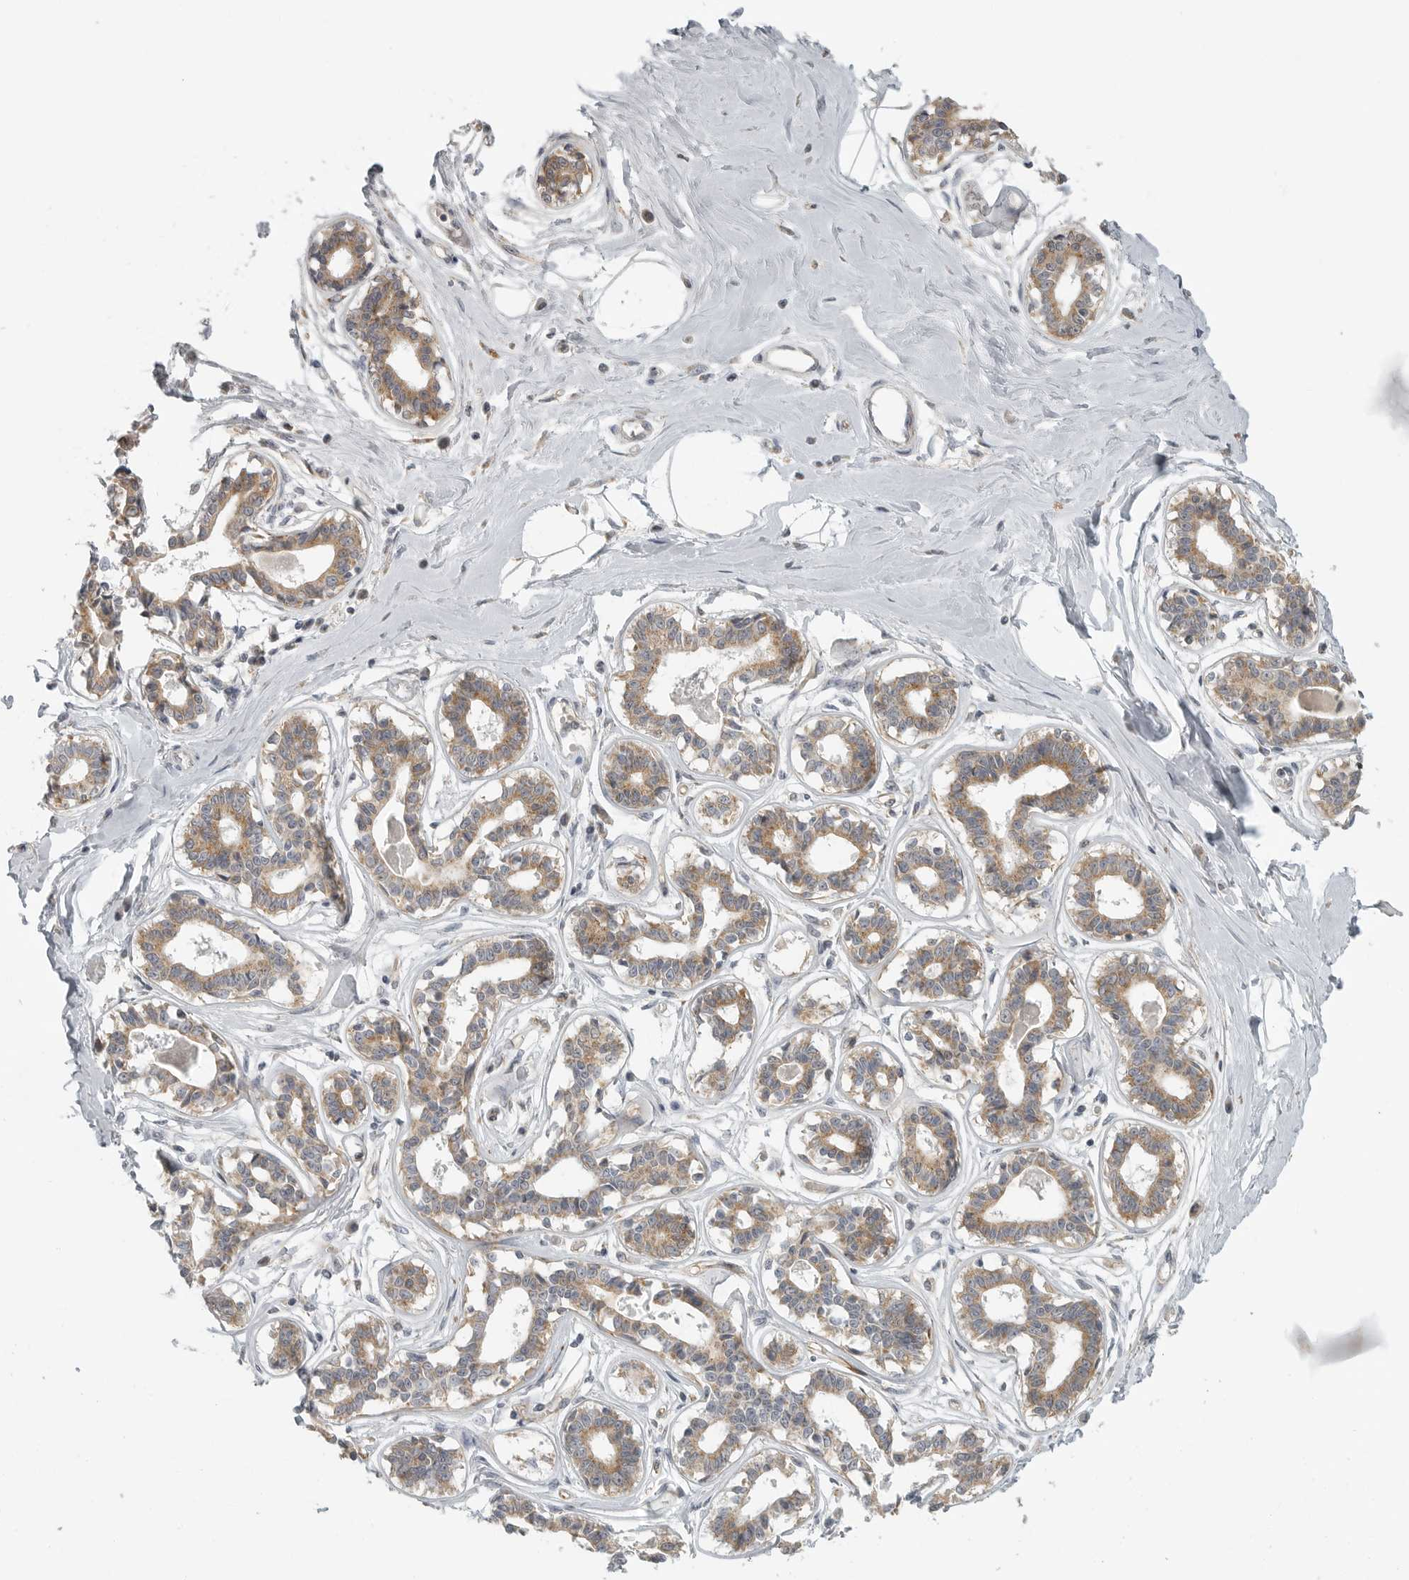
{"staining": {"intensity": "negative", "quantity": "none", "location": "none"}, "tissue": "breast", "cell_type": "Adipocytes", "image_type": "normal", "snomed": [{"axis": "morphology", "description": "Normal tissue, NOS"}, {"axis": "topography", "description": "Breast"}], "caption": "DAB (3,3'-diaminobenzidine) immunohistochemical staining of benign human breast displays no significant positivity in adipocytes. Nuclei are stained in blue.", "gene": "RXFP3", "patient": {"sex": "female", "age": 45}}